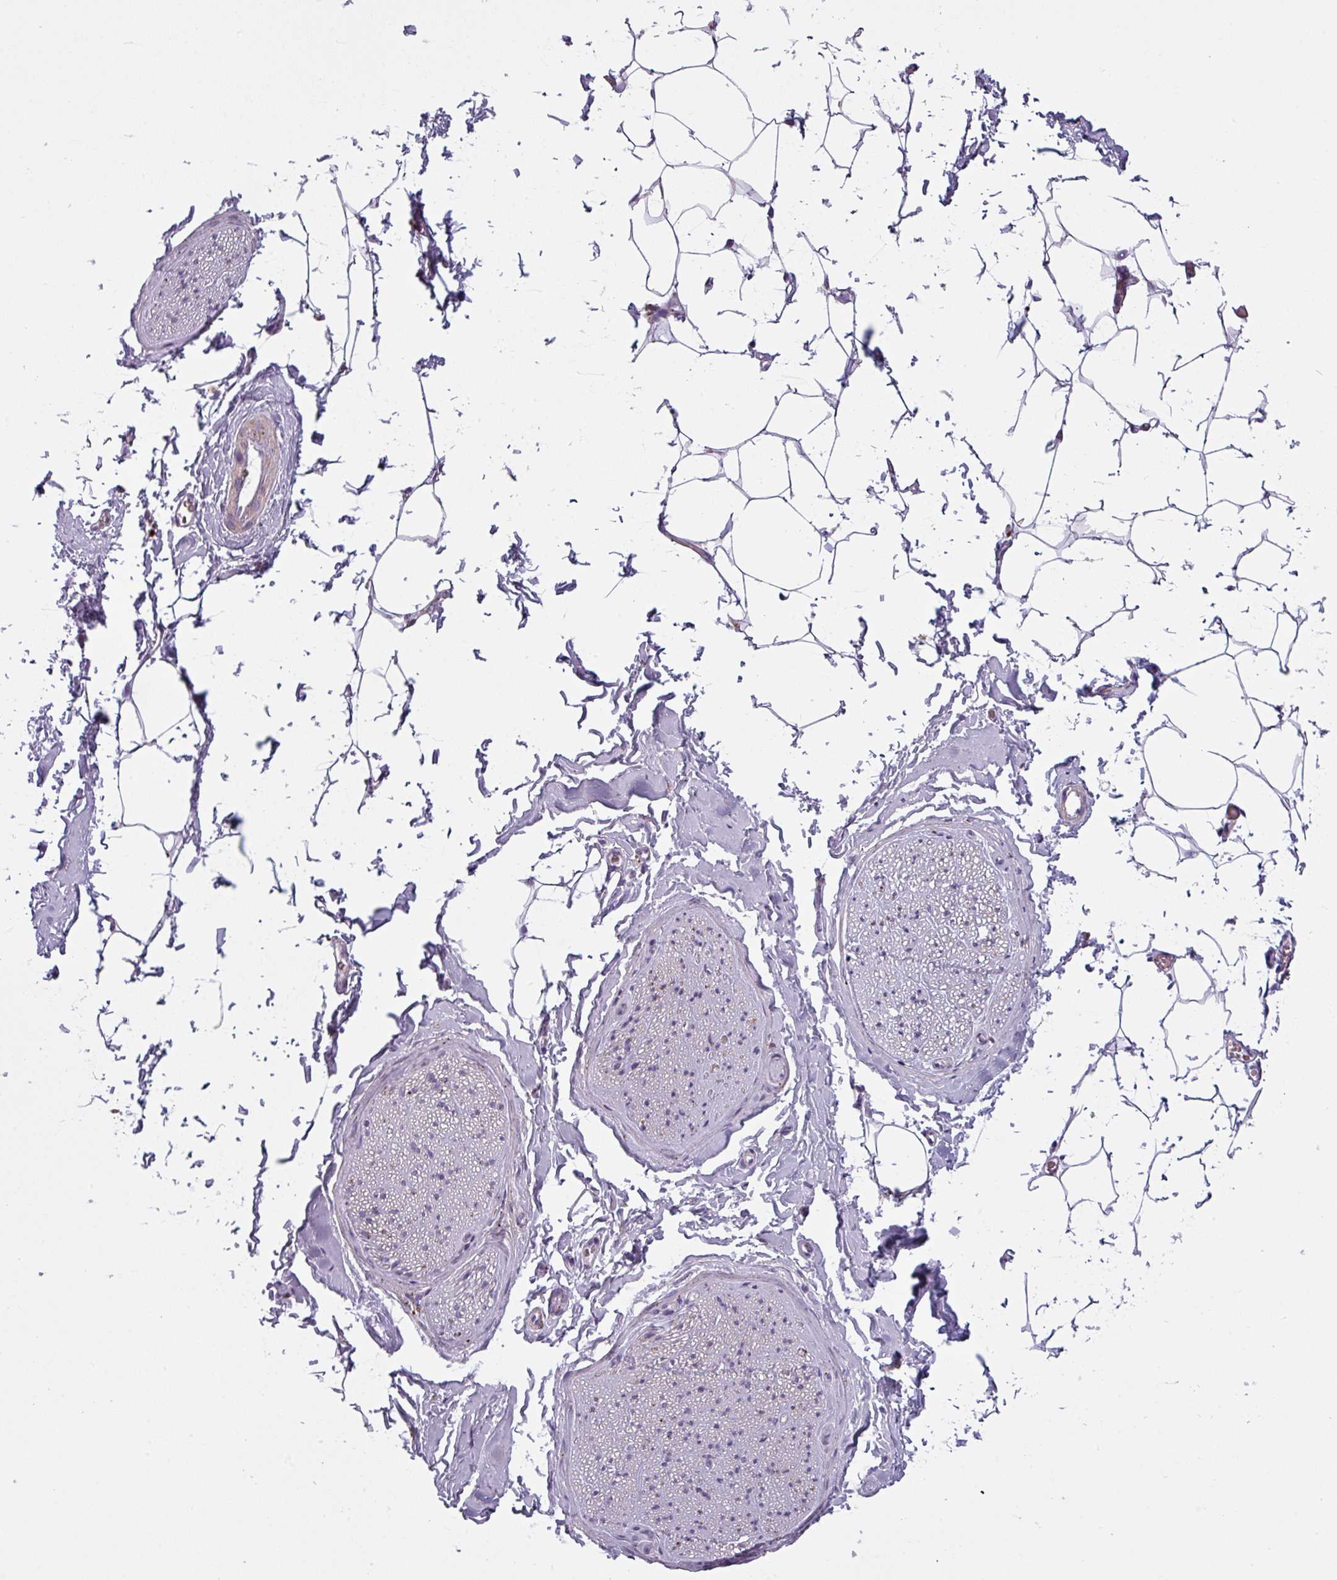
{"staining": {"intensity": "negative", "quantity": "none", "location": "none"}, "tissue": "adipose tissue", "cell_type": "Adipocytes", "image_type": "normal", "snomed": [{"axis": "morphology", "description": "Normal tissue, NOS"}, {"axis": "morphology", "description": "Adenocarcinoma, High grade"}, {"axis": "topography", "description": "Prostate"}, {"axis": "topography", "description": "Peripheral nerve tissue"}], "caption": "This photomicrograph is of benign adipose tissue stained with IHC to label a protein in brown with the nuclei are counter-stained blue. There is no expression in adipocytes. (DAB (3,3'-diaminobenzidine) immunohistochemistry (IHC) visualized using brightfield microscopy, high magnification).", "gene": "MAP7D2", "patient": {"sex": "male", "age": 68}}